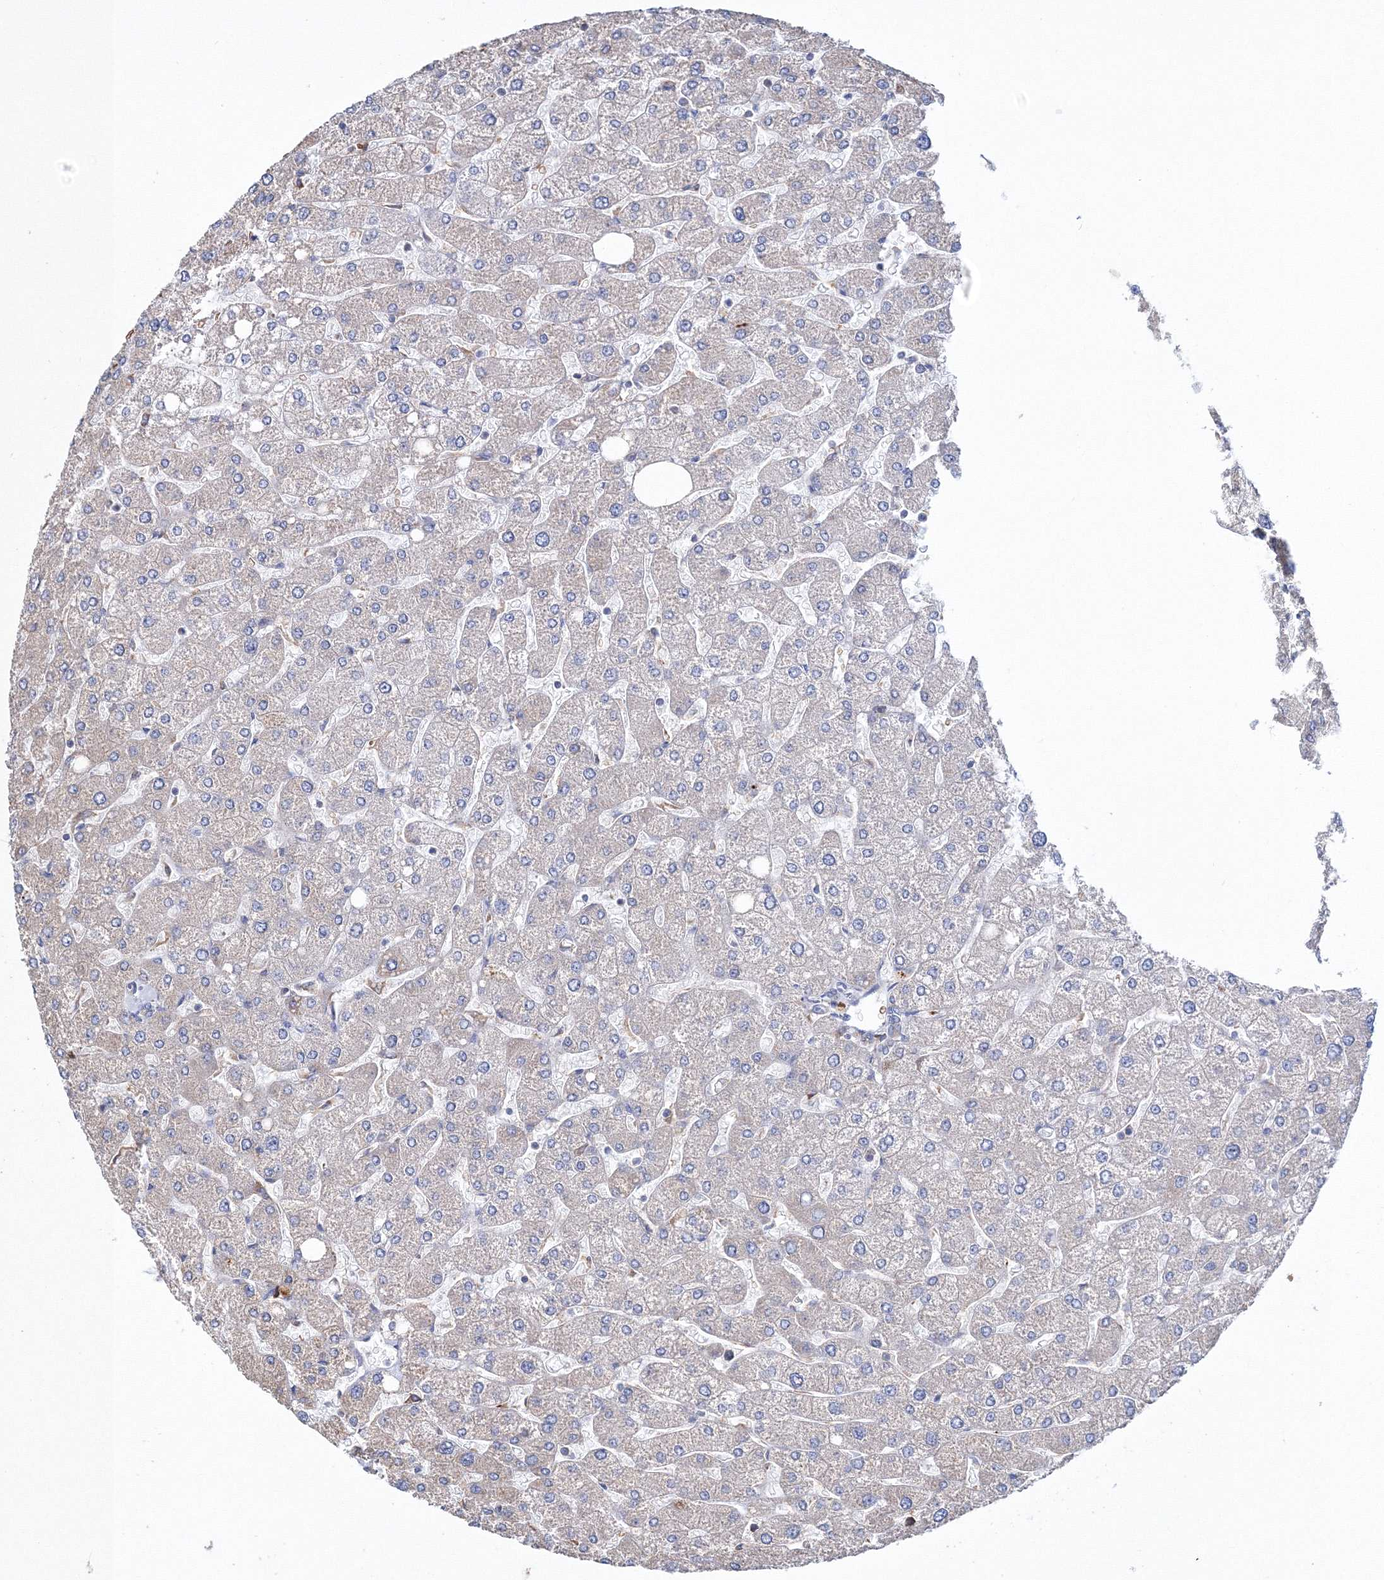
{"staining": {"intensity": "negative", "quantity": "none", "location": "none"}, "tissue": "liver", "cell_type": "Cholangiocytes", "image_type": "normal", "snomed": [{"axis": "morphology", "description": "Normal tissue, NOS"}, {"axis": "topography", "description": "Liver"}], "caption": "Cholangiocytes show no significant protein expression in benign liver. The staining is performed using DAB (3,3'-diaminobenzidine) brown chromogen with nuclei counter-stained in using hematoxylin.", "gene": "VPS8", "patient": {"sex": "male", "age": 55}}